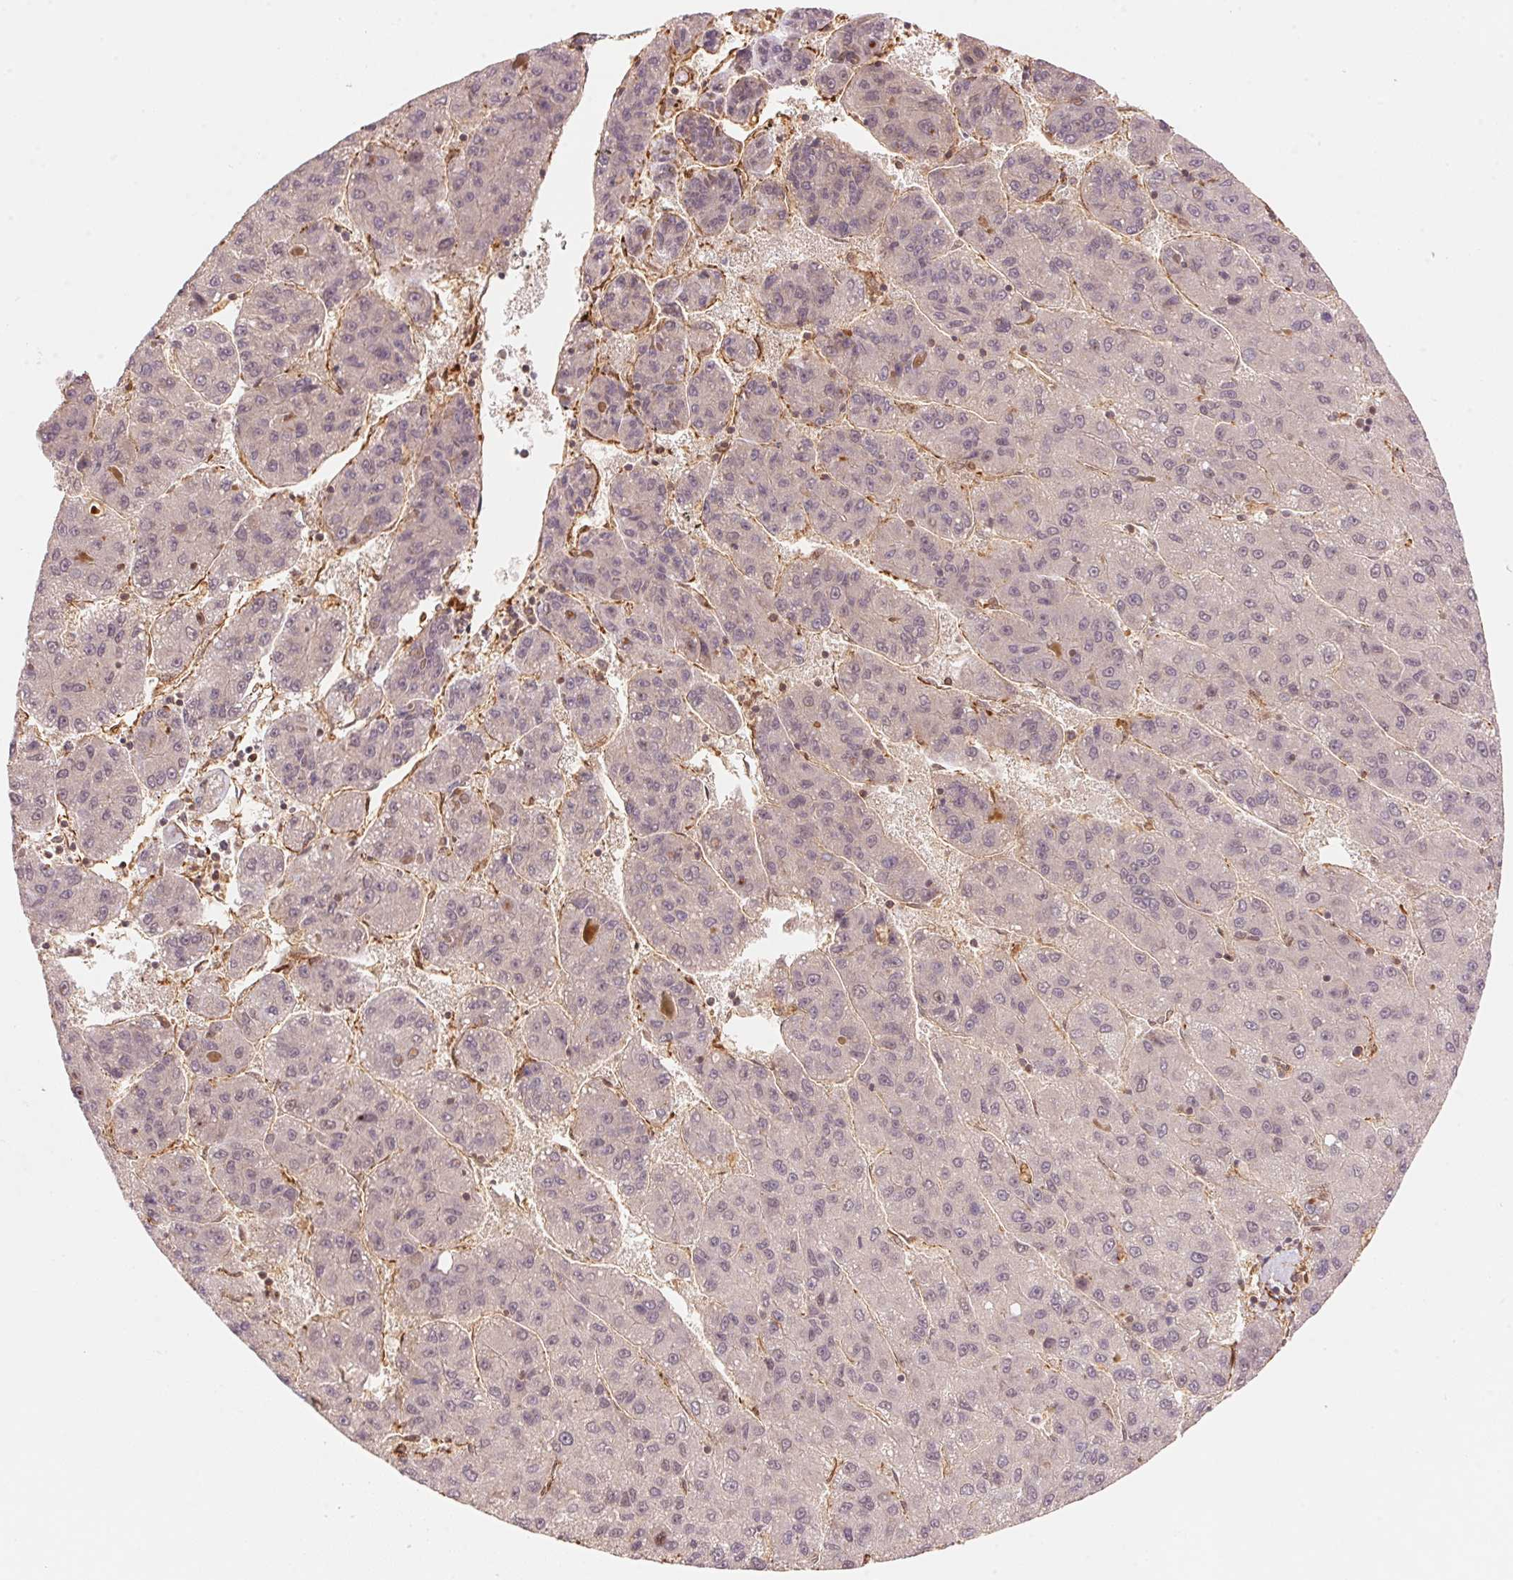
{"staining": {"intensity": "negative", "quantity": "none", "location": "none"}, "tissue": "liver cancer", "cell_type": "Tumor cells", "image_type": "cancer", "snomed": [{"axis": "morphology", "description": "Carcinoma, Hepatocellular, NOS"}, {"axis": "topography", "description": "Liver"}], "caption": "Tumor cells show no significant protein expression in liver cancer.", "gene": "TNIP2", "patient": {"sex": "female", "age": 82}}